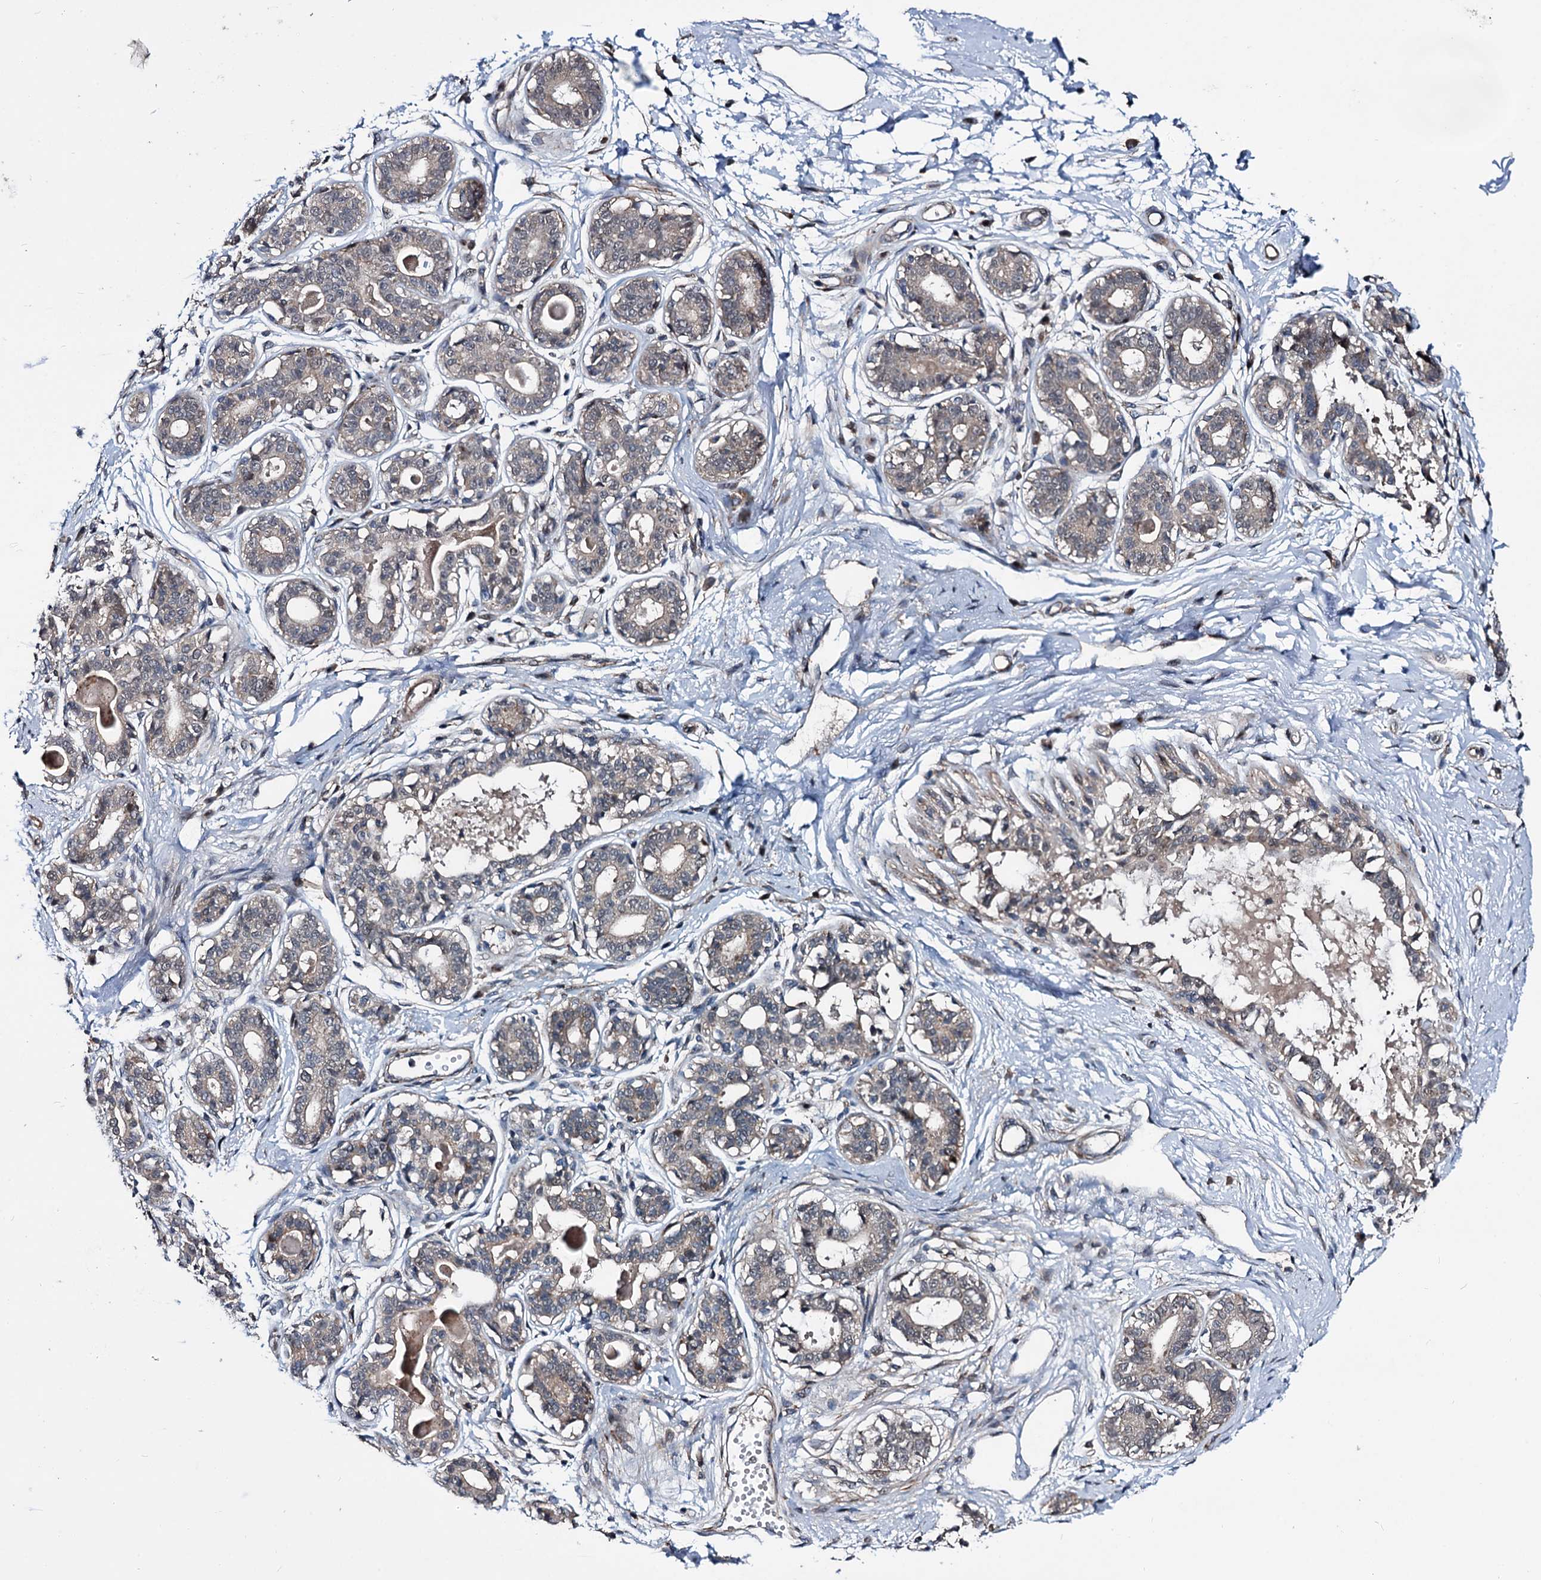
{"staining": {"intensity": "weak", "quantity": "25%-75%", "location": "cytoplasmic/membranous"}, "tissue": "breast", "cell_type": "Adipocytes", "image_type": "normal", "snomed": [{"axis": "morphology", "description": "Normal tissue, NOS"}, {"axis": "topography", "description": "Breast"}], "caption": "A photomicrograph of human breast stained for a protein displays weak cytoplasmic/membranous brown staining in adipocytes. The staining was performed using DAB to visualize the protein expression in brown, while the nuclei were stained in blue with hematoxylin (Magnification: 20x).", "gene": "ARHGAP42", "patient": {"sex": "female", "age": 45}}